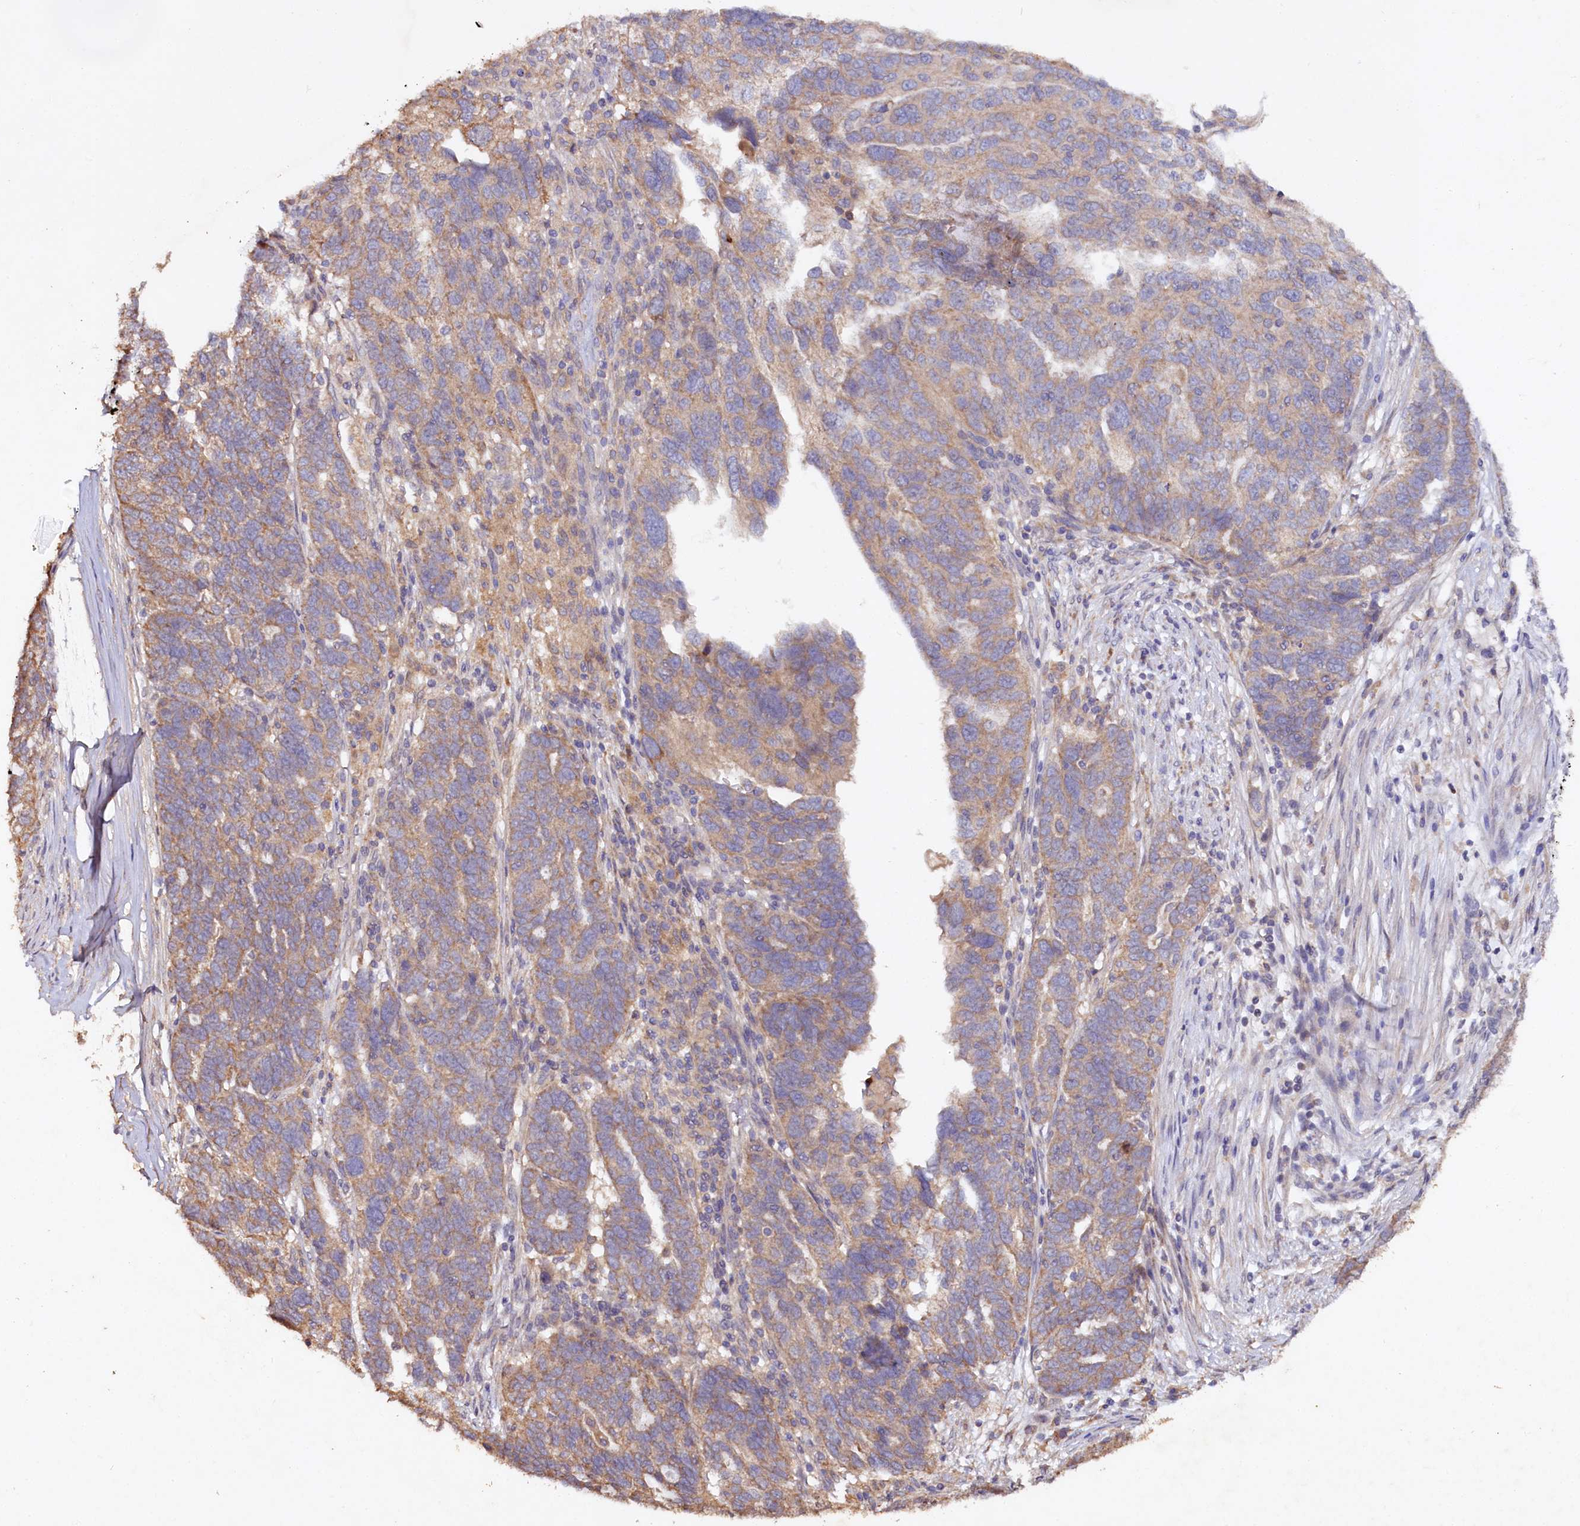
{"staining": {"intensity": "weak", "quantity": "25%-75%", "location": "cytoplasmic/membranous"}, "tissue": "ovarian cancer", "cell_type": "Tumor cells", "image_type": "cancer", "snomed": [{"axis": "morphology", "description": "Cystadenocarcinoma, serous, NOS"}, {"axis": "topography", "description": "Ovary"}], "caption": "This micrograph exhibits immunohistochemistry (IHC) staining of serous cystadenocarcinoma (ovarian), with low weak cytoplasmic/membranous expression in approximately 25%-75% of tumor cells.", "gene": "ETFBKMT", "patient": {"sex": "female", "age": 59}}